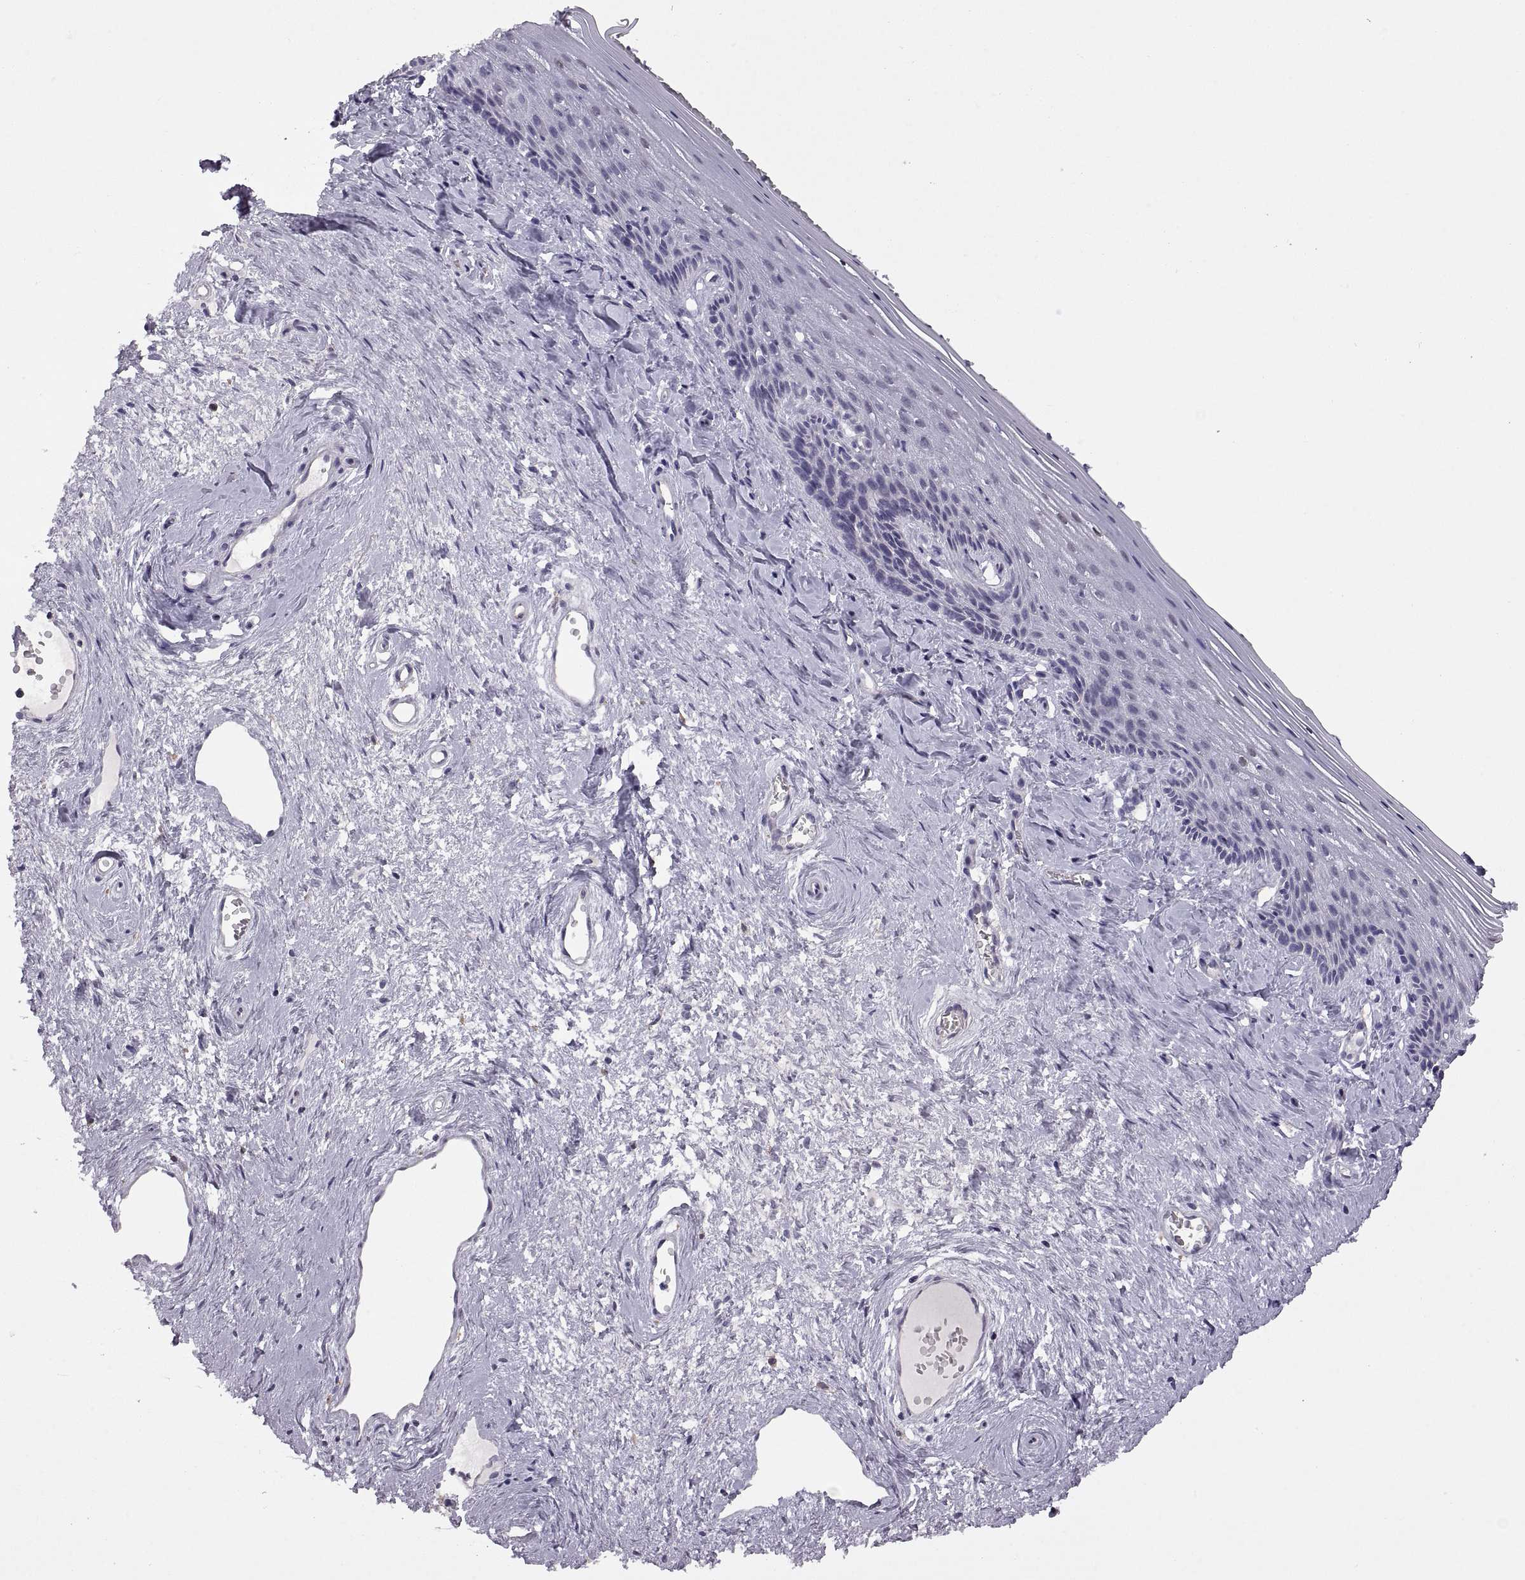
{"staining": {"intensity": "negative", "quantity": "none", "location": "none"}, "tissue": "vagina", "cell_type": "Squamous epithelial cells", "image_type": "normal", "snomed": [{"axis": "morphology", "description": "Normal tissue, NOS"}, {"axis": "topography", "description": "Vagina"}], "caption": "The micrograph exhibits no significant positivity in squamous epithelial cells of vagina.", "gene": "MEIOC", "patient": {"sex": "female", "age": 45}}